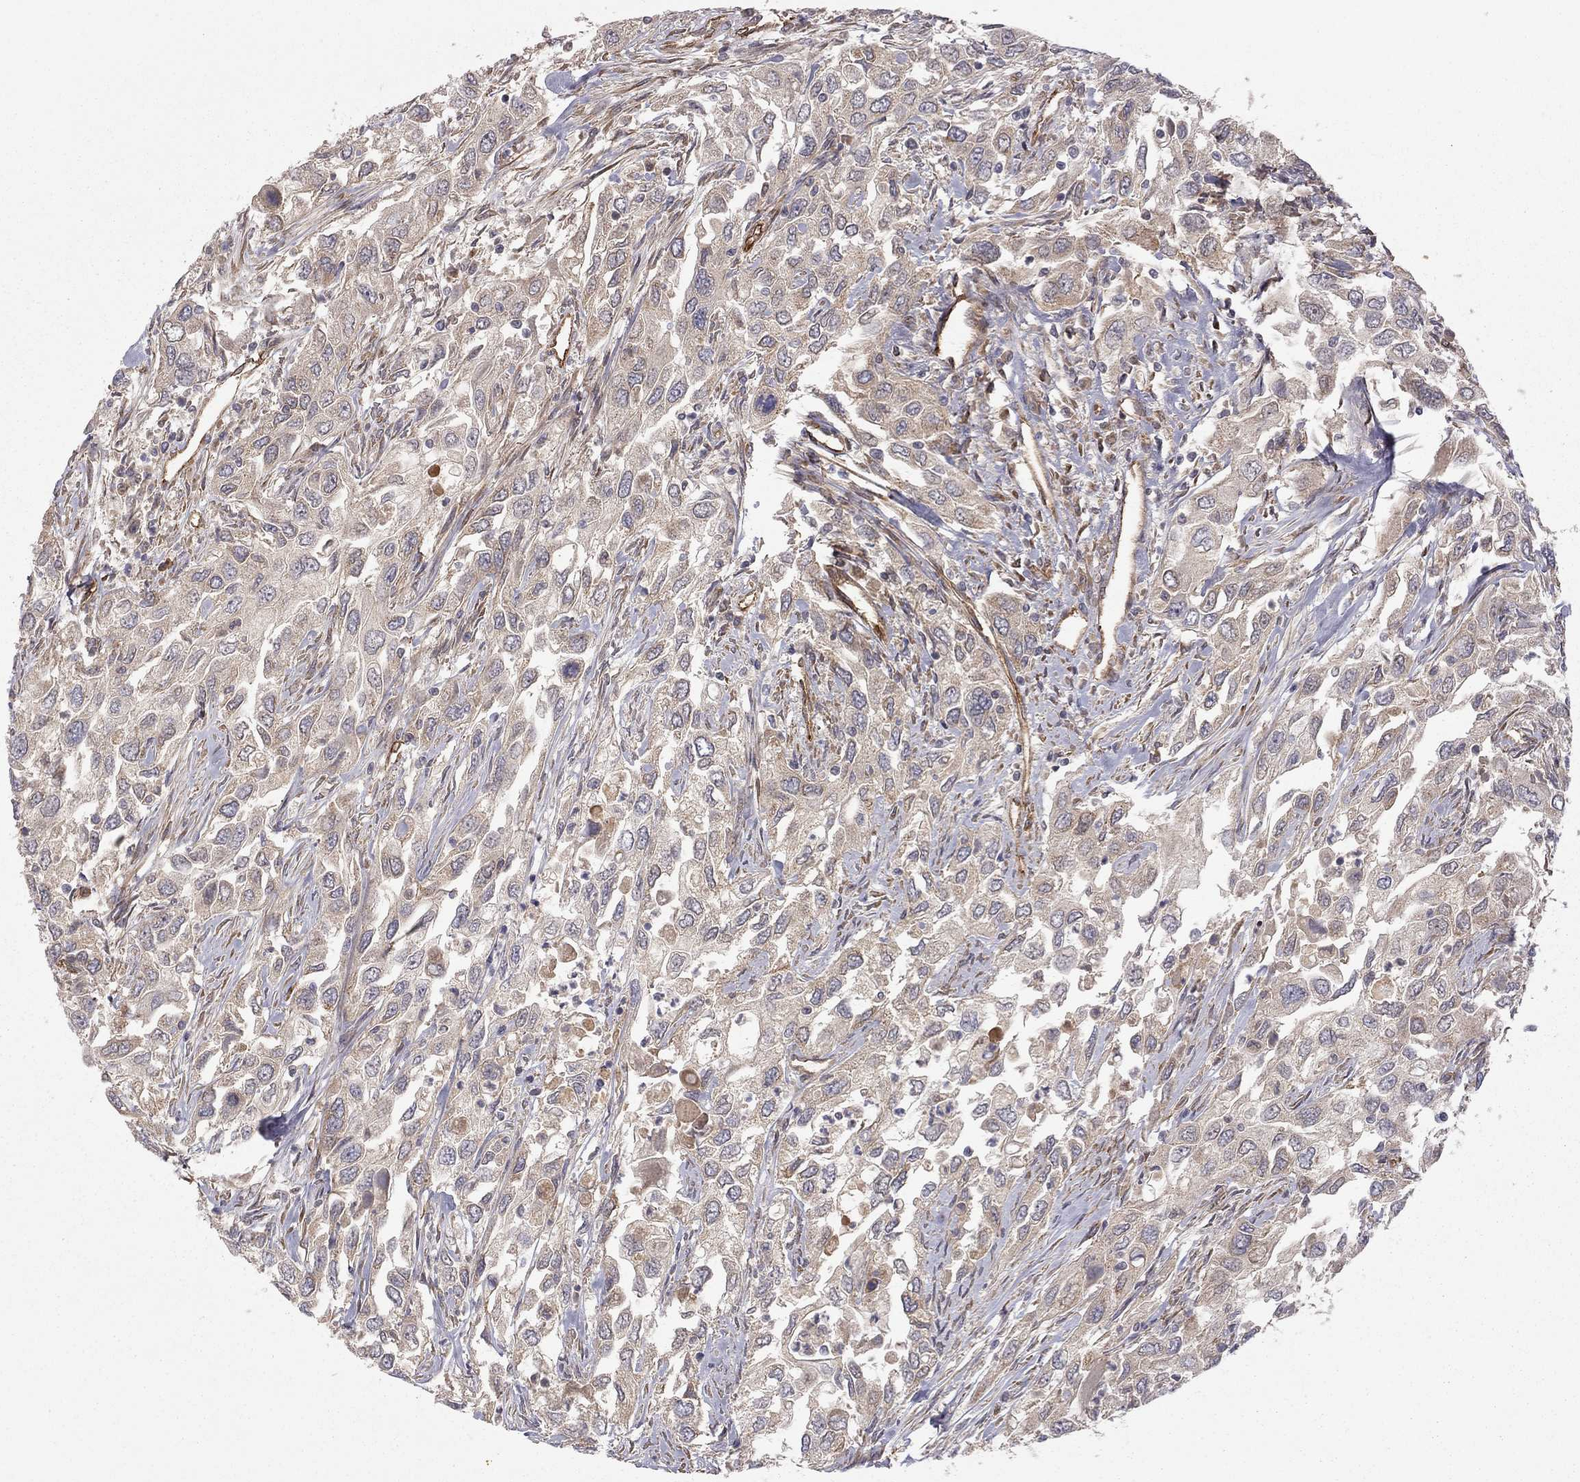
{"staining": {"intensity": "weak", "quantity": "25%-75%", "location": "cytoplasmic/membranous"}, "tissue": "urothelial cancer", "cell_type": "Tumor cells", "image_type": "cancer", "snomed": [{"axis": "morphology", "description": "Urothelial carcinoma, High grade"}, {"axis": "topography", "description": "Urinary bladder"}], "caption": "This micrograph displays IHC staining of high-grade urothelial carcinoma, with low weak cytoplasmic/membranous expression in approximately 25%-75% of tumor cells.", "gene": "EXOC3L2", "patient": {"sex": "male", "age": 76}}